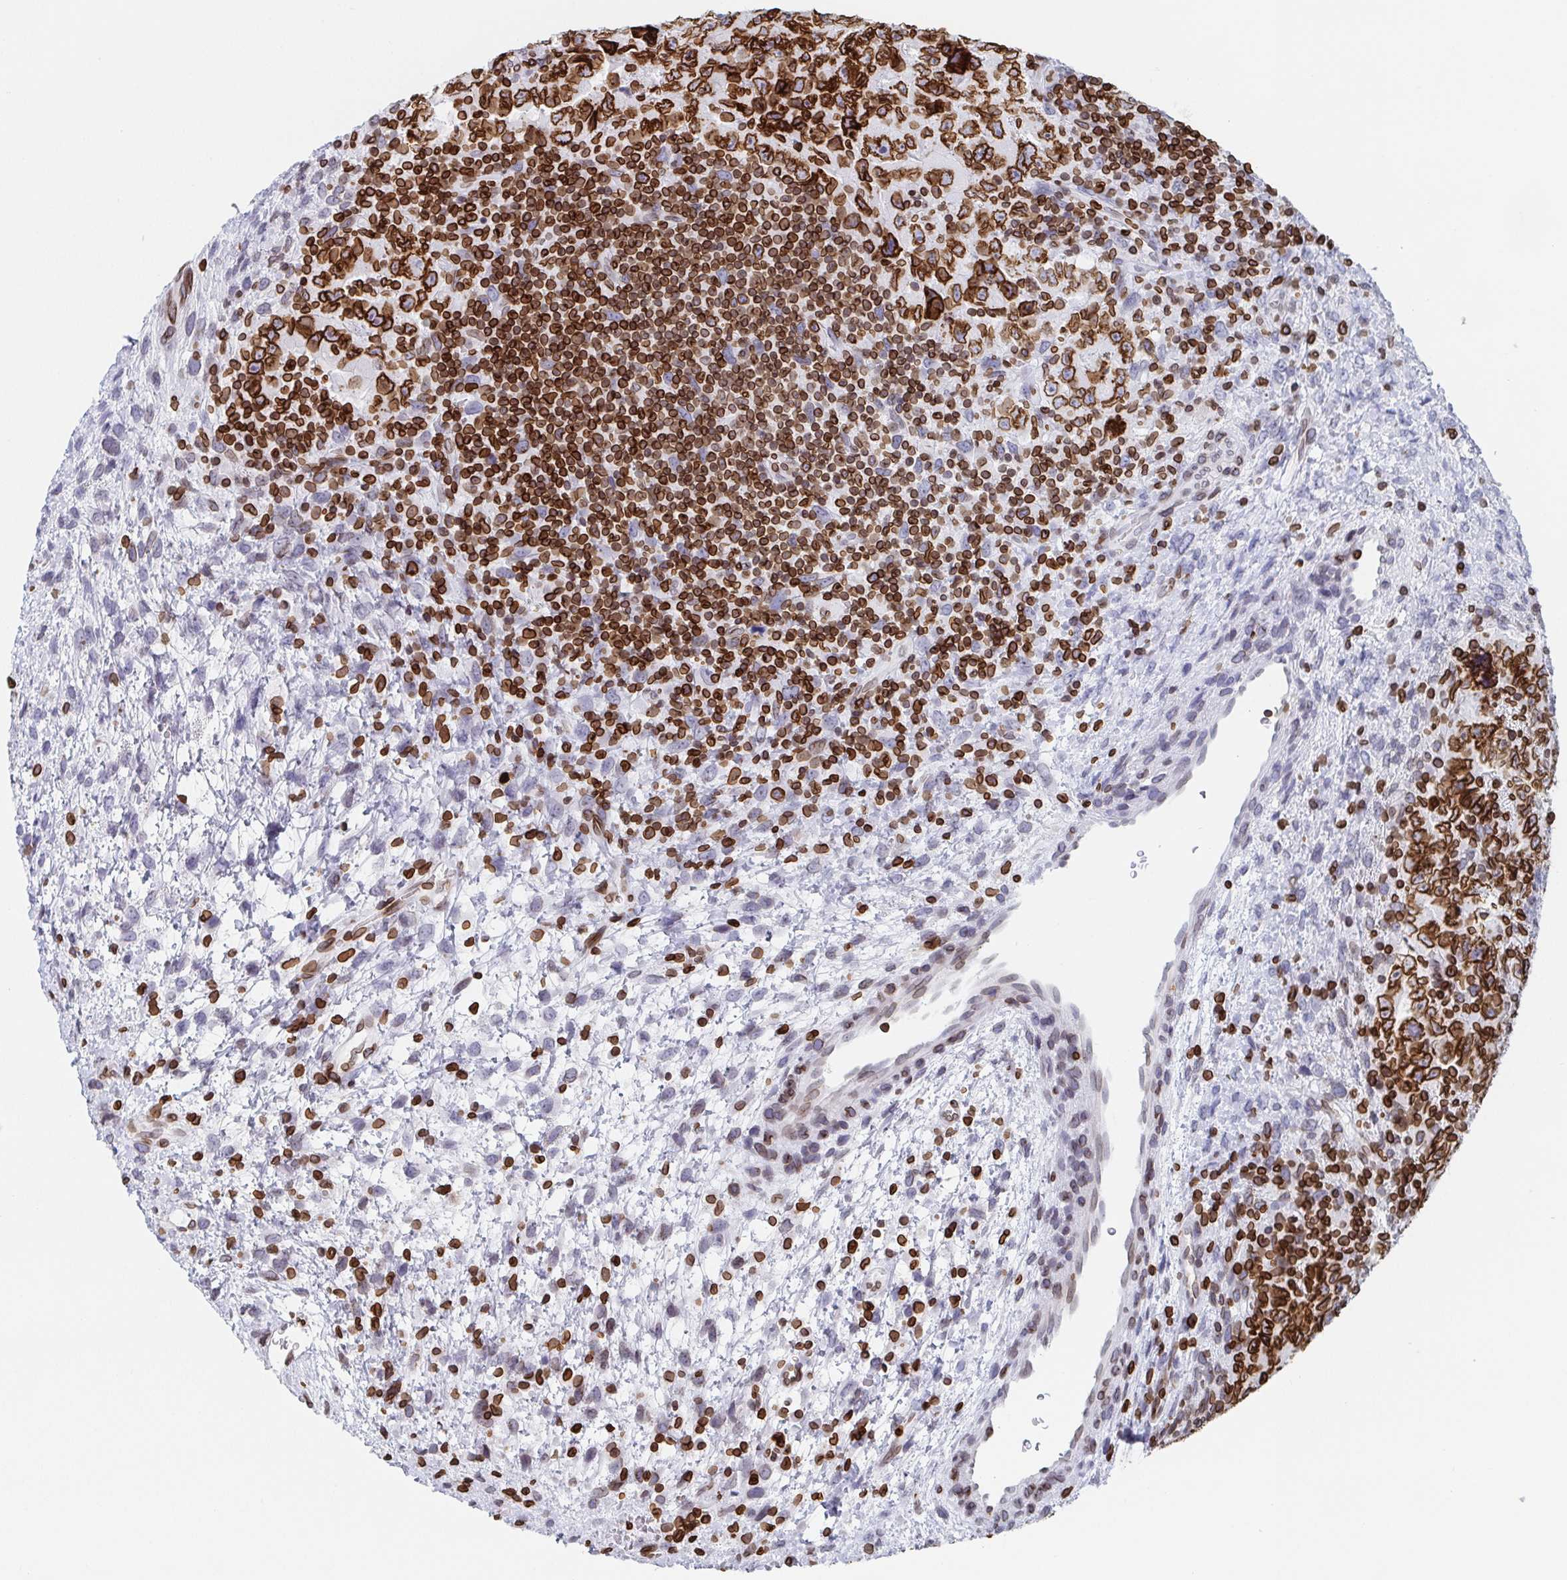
{"staining": {"intensity": "strong", "quantity": ">75%", "location": "cytoplasmic/membranous,nuclear"}, "tissue": "testis cancer", "cell_type": "Tumor cells", "image_type": "cancer", "snomed": [{"axis": "morphology", "description": "Carcinoma, Embryonal, NOS"}, {"axis": "topography", "description": "Testis"}], "caption": "Immunohistochemical staining of testis embryonal carcinoma demonstrates high levels of strong cytoplasmic/membranous and nuclear staining in about >75% of tumor cells. The staining was performed using DAB, with brown indicating positive protein expression. Nuclei are stained blue with hematoxylin.", "gene": "BTBD7", "patient": {"sex": "male", "age": 24}}